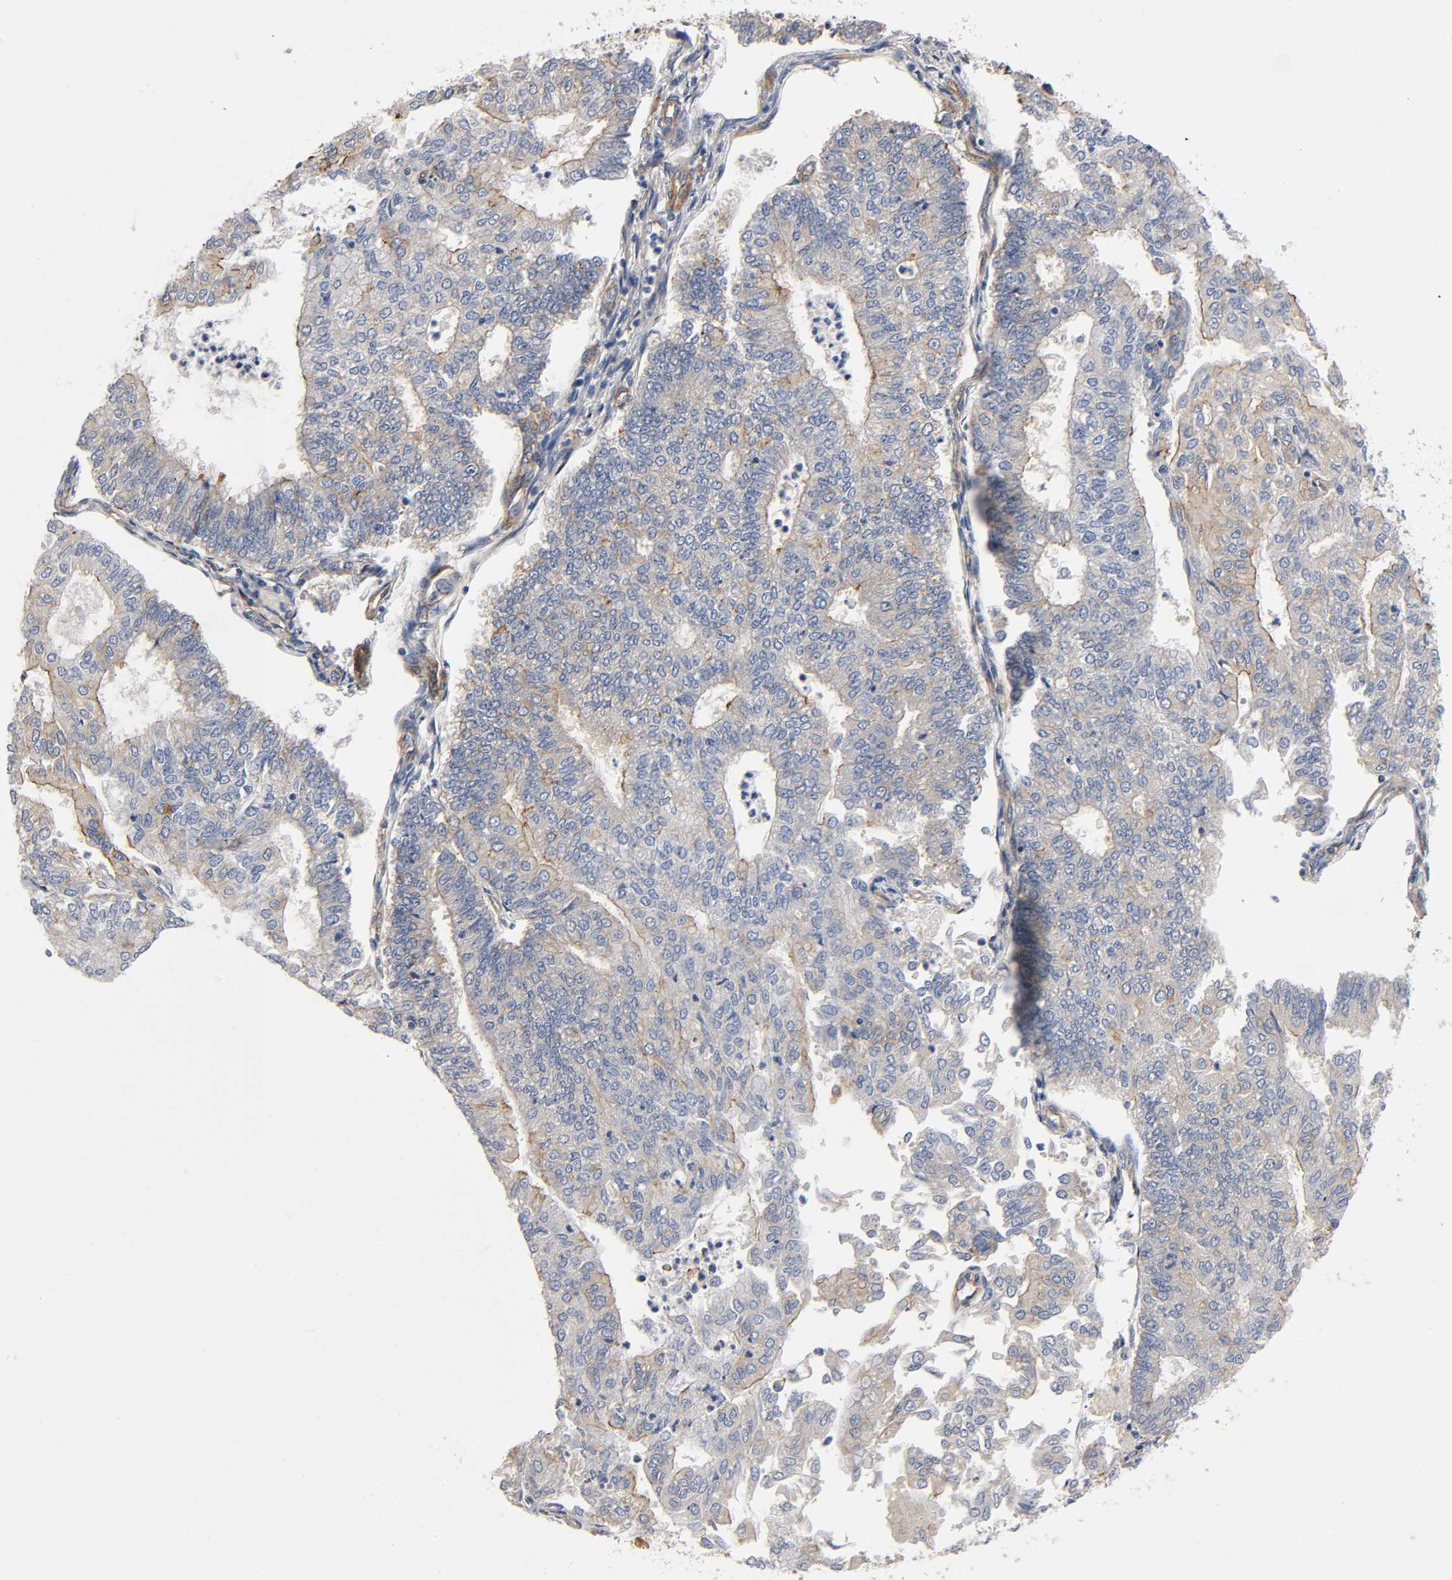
{"staining": {"intensity": "weak", "quantity": ">75%", "location": "cytoplasmic/membranous"}, "tissue": "endometrial cancer", "cell_type": "Tumor cells", "image_type": "cancer", "snomed": [{"axis": "morphology", "description": "Adenocarcinoma, NOS"}, {"axis": "topography", "description": "Endometrium"}], "caption": "IHC micrograph of human endometrial cancer stained for a protein (brown), which displays low levels of weak cytoplasmic/membranous staining in about >75% of tumor cells.", "gene": "MARS1", "patient": {"sex": "female", "age": 59}}